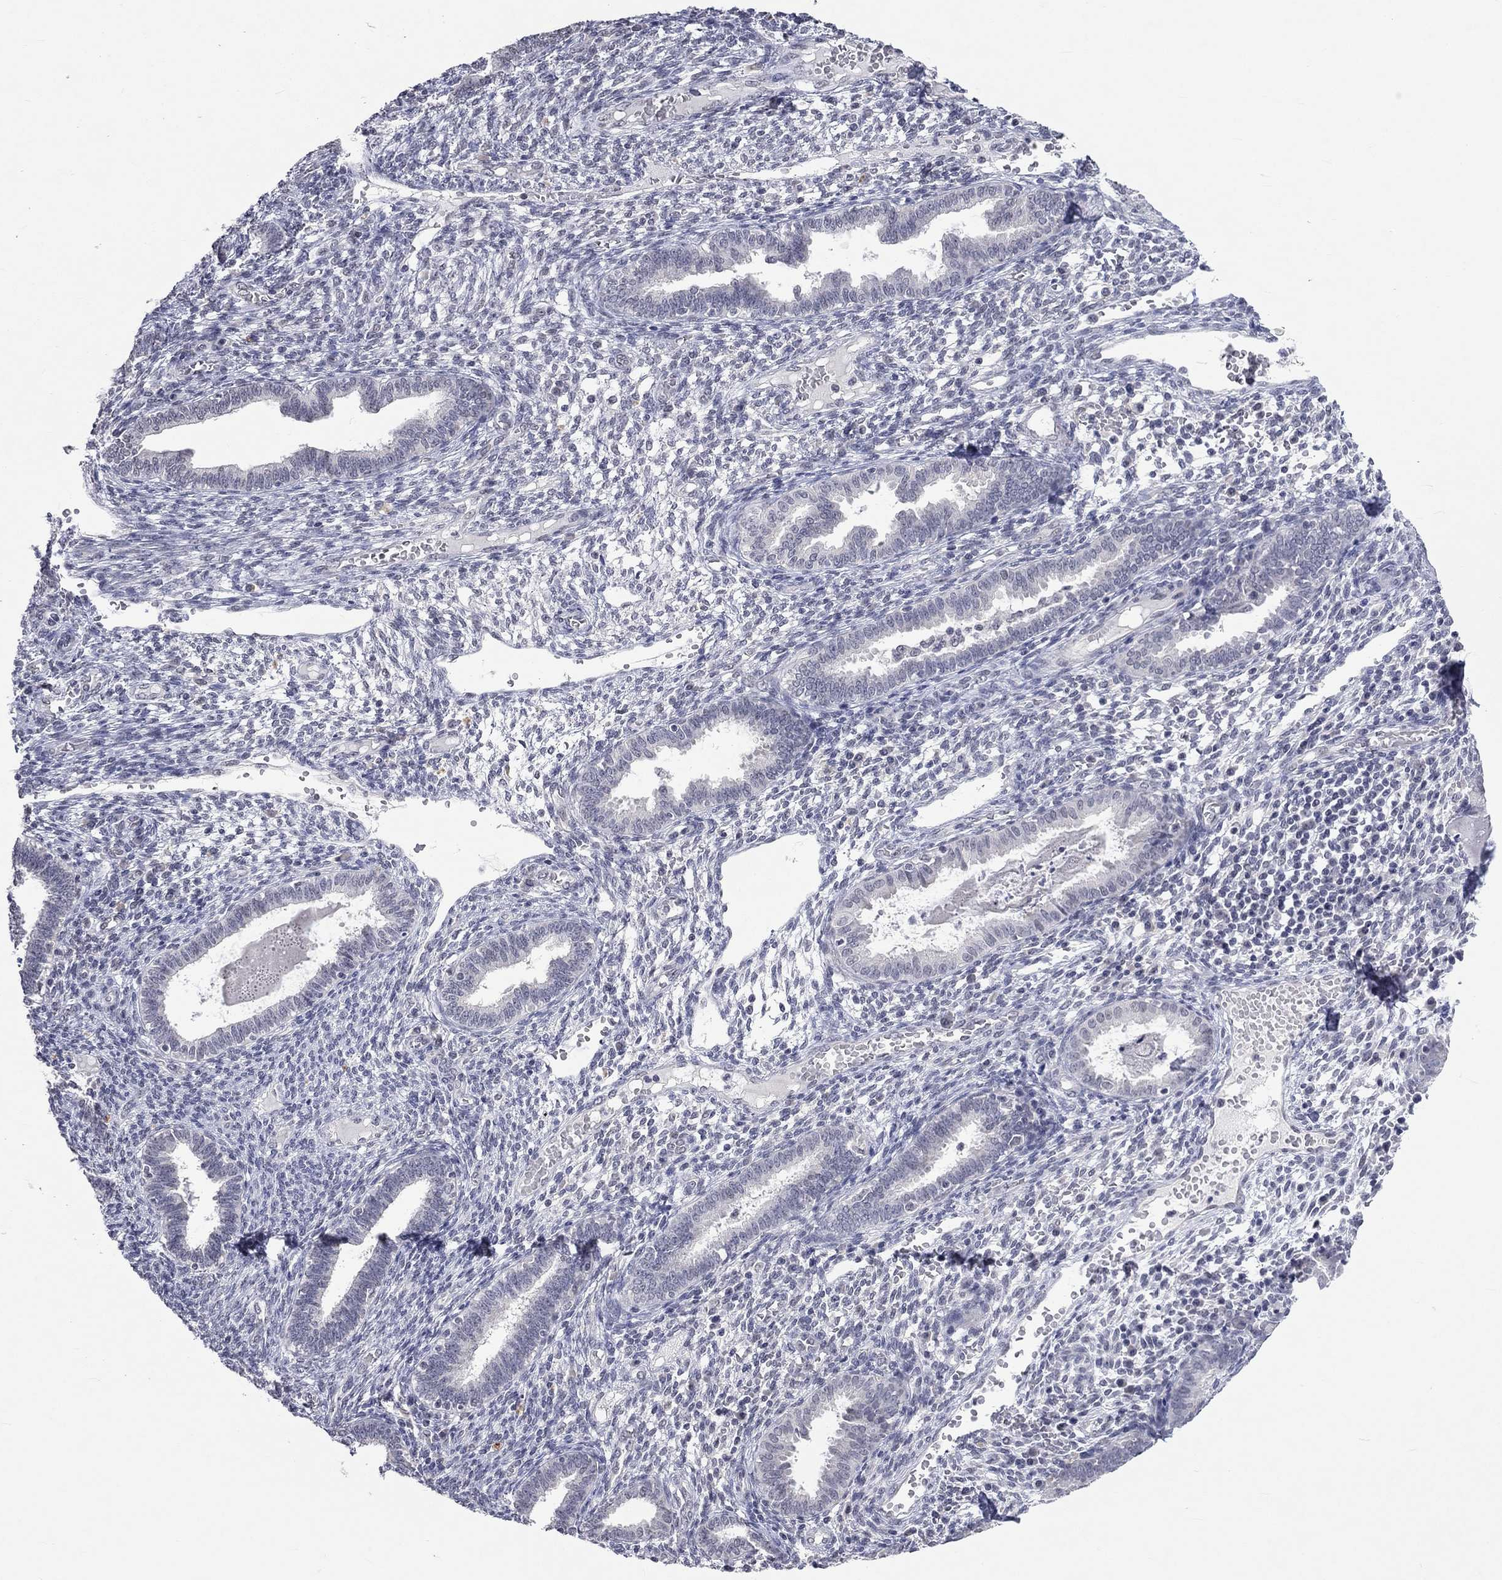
{"staining": {"intensity": "negative", "quantity": "none", "location": "none"}, "tissue": "endometrium", "cell_type": "Cells in endometrial stroma", "image_type": "normal", "snomed": [{"axis": "morphology", "description": "Normal tissue, NOS"}, {"axis": "topography", "description": "Endometrium"}], "caption": "An immunohistochemistry (IHC) histopathology image of normal endometrium is shown. There is no staining in cells in endometrial stroma of endometrium. Brightfield microscopy of immunohistochemistry stained with DAB (3,3'-diaminobenzidine) (brown) and hematoxylin (blue), captured at high magnification.", "gene": "TMEM143", "patient": {"sex": "female", "age": 42}}